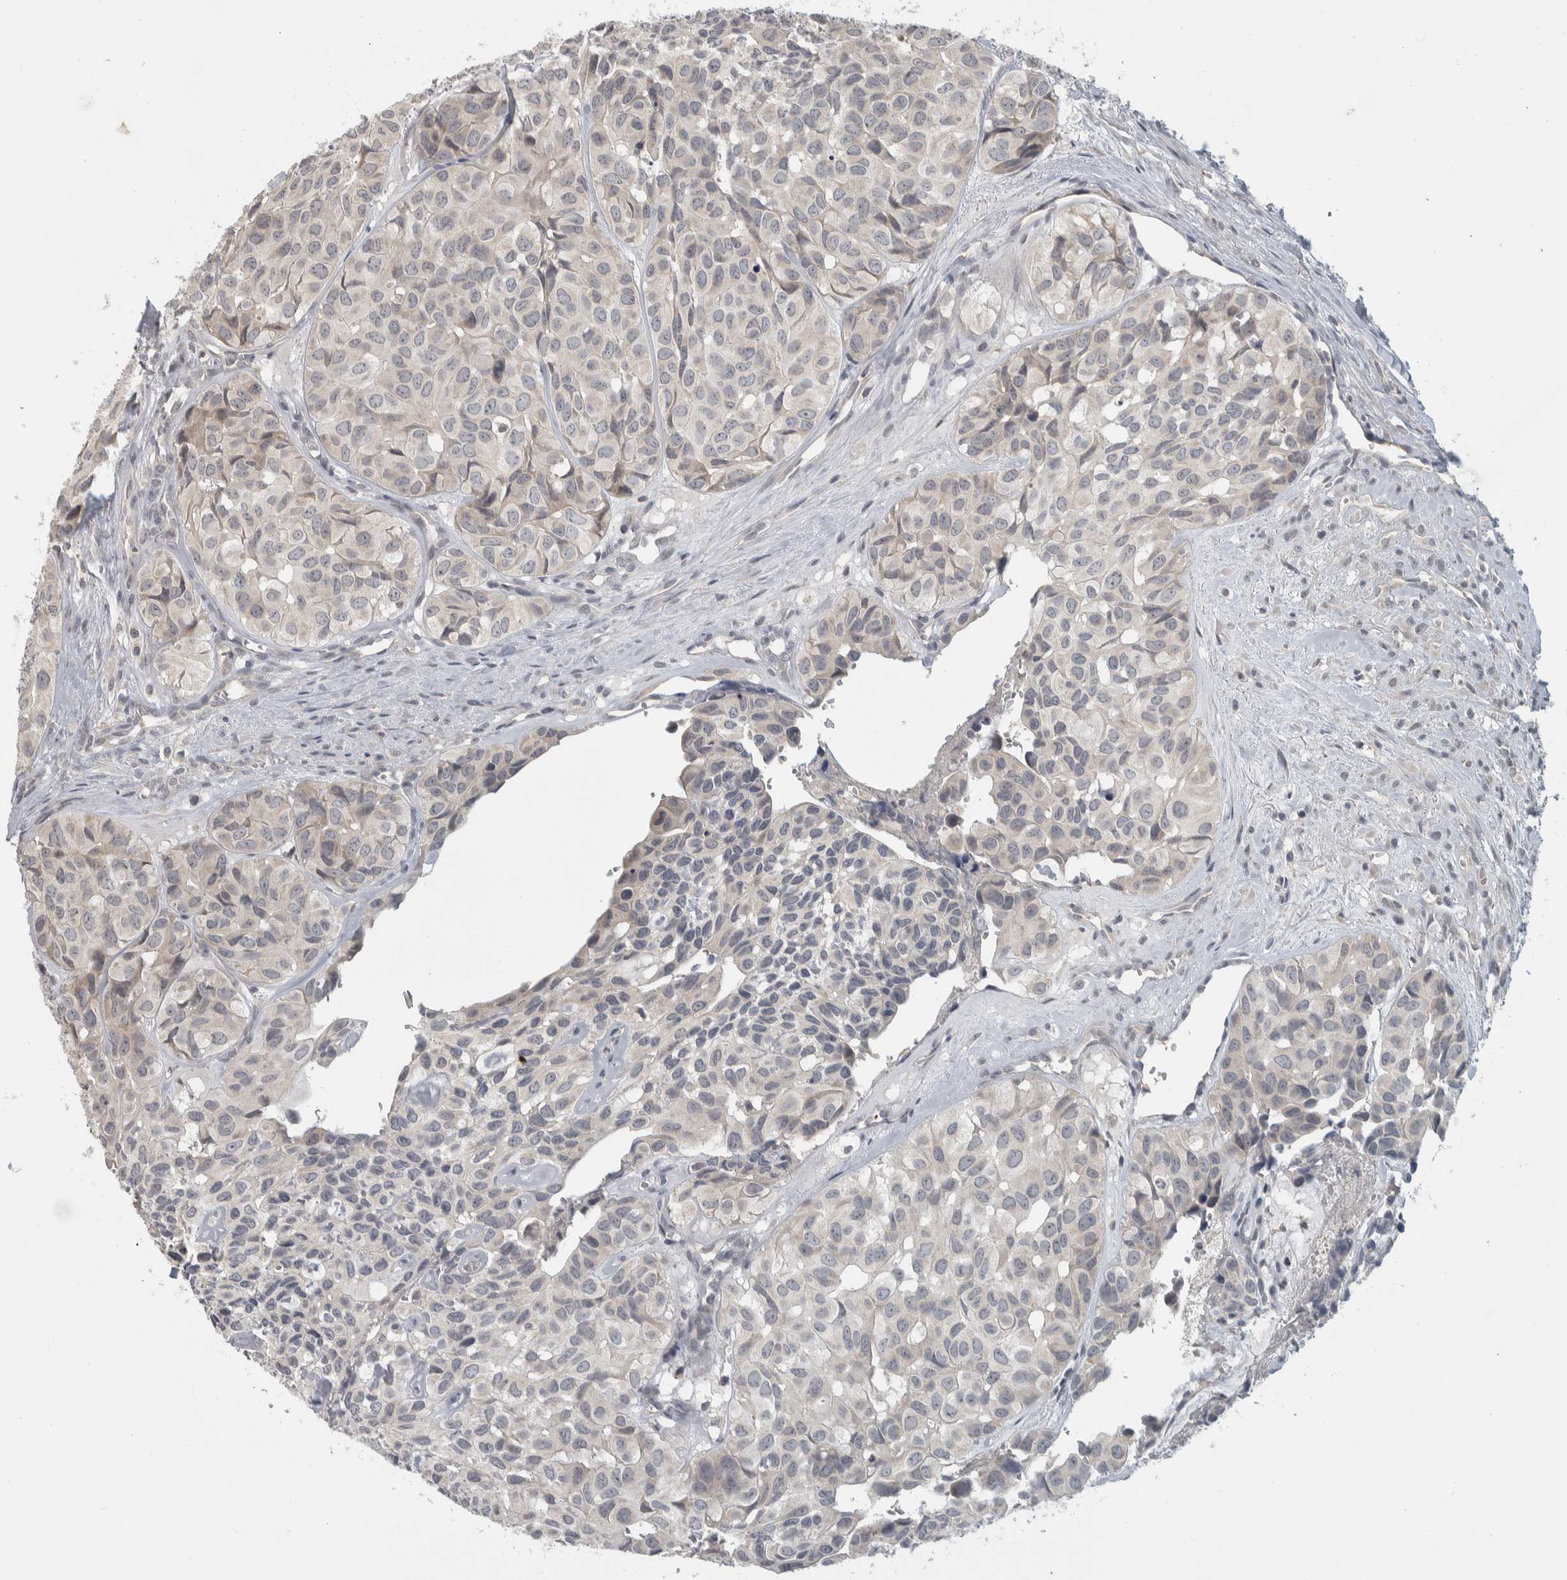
{"staining": {"intensity": "negative", "quantity": "none", "location": "none"}, "tissue": "head and neck cancer", "cell_type": "Tumor cells", "image_type": "cancer", "snomed": [{"axis": "morphology", "description": "Adenocarcinoma, NOS"}, {"axis": "topography", "description": "Salivary gland, NOS"}, {"axis": "topography", "description": "Head-Neck"}], "caption": "This is an immunohistochemistry micrograph of human head and neck cancer. There is no expression in tumor cells.", "gene": "AFP", "patient": {"sex": "female", "age": 76}}